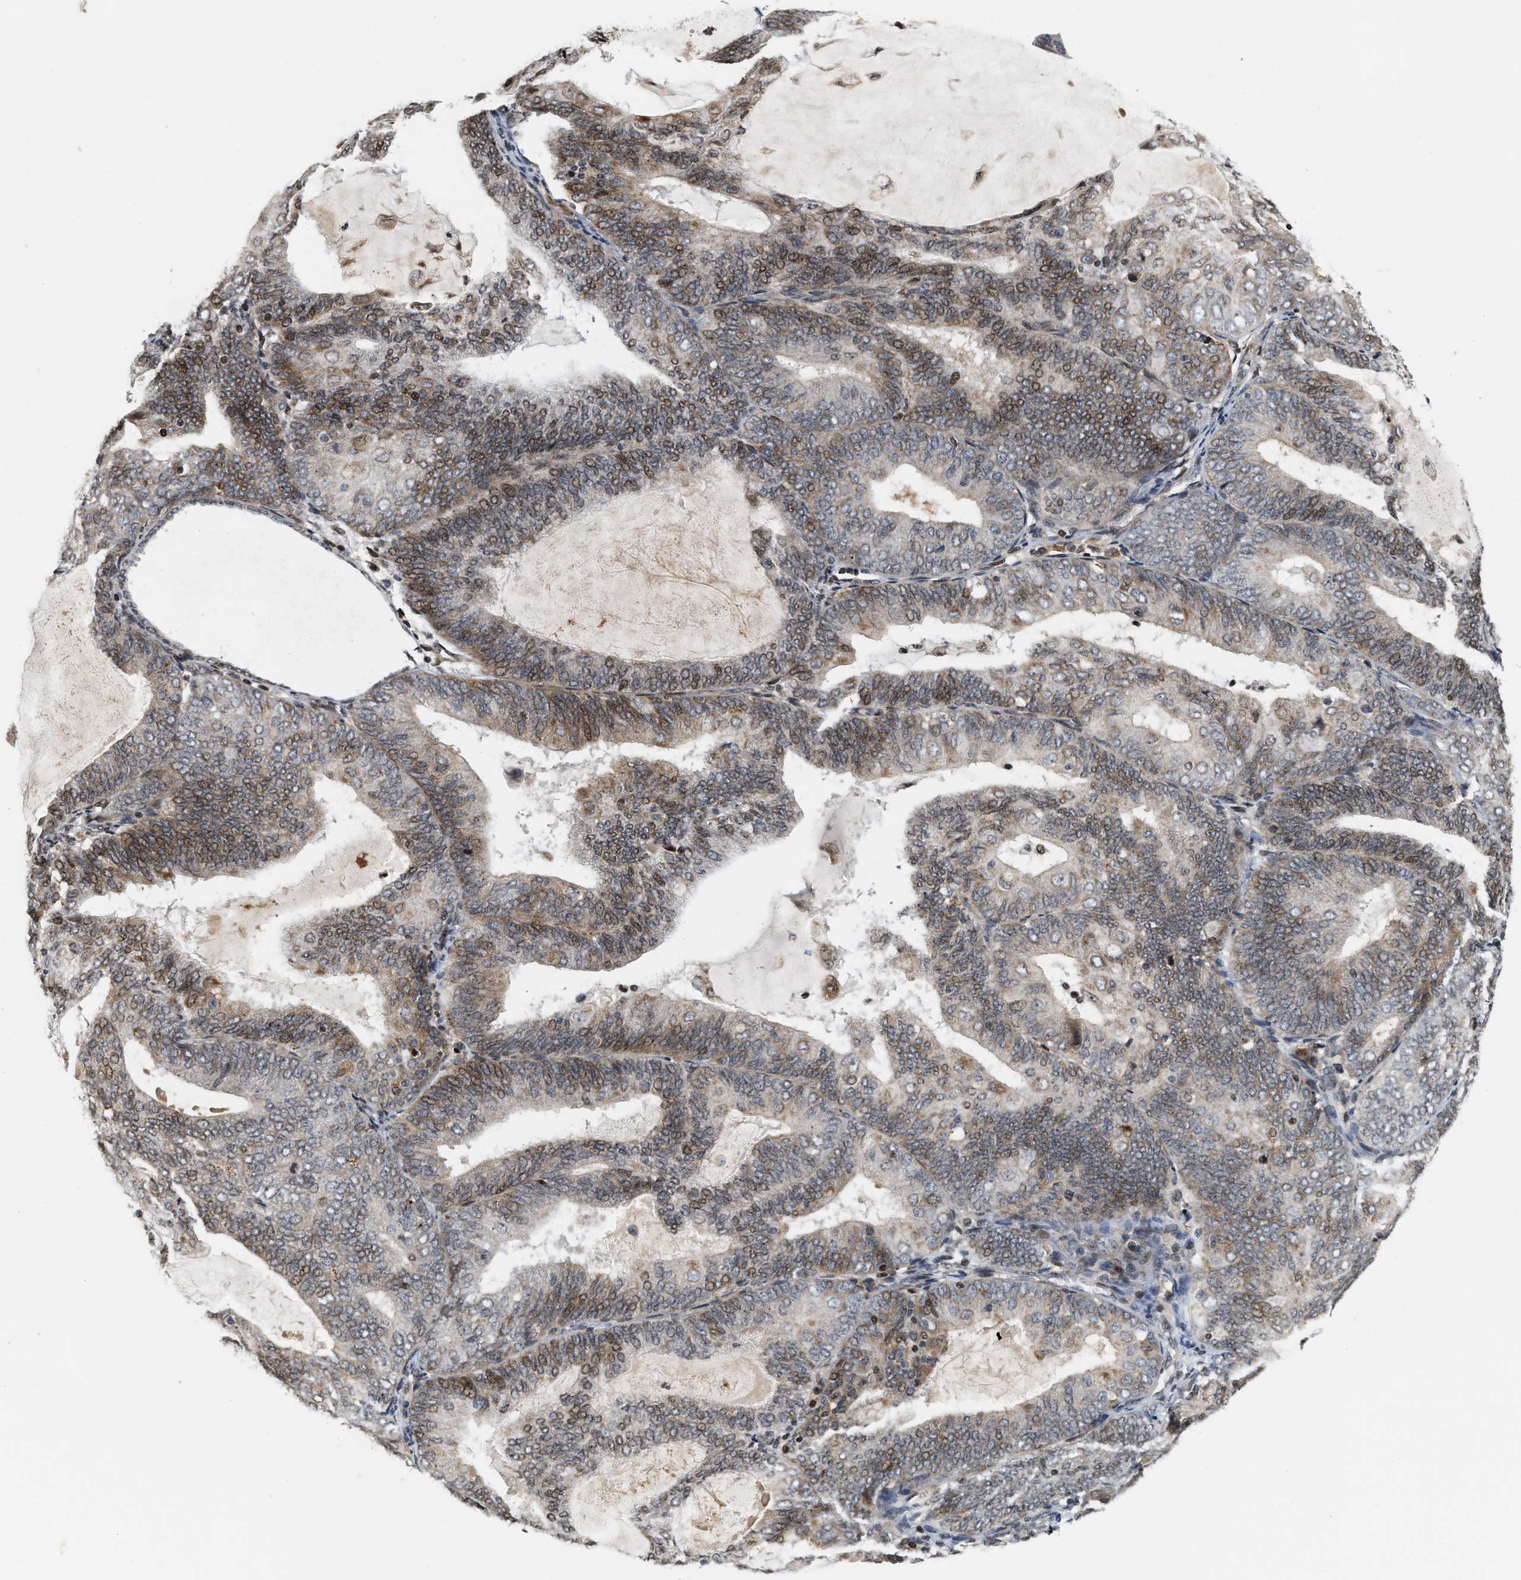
{"staining": {"intensity": "moderate", "quantity": ">75%", "location": "cytoplasmic/membranous"}, "tissue": "endometrial cancer", "cell_type": "Tumor cells", "image_type": "cancer", "snomed": [{"axis": "morphology", "description": "Adenocarcinoma, NOS"}, {"axis": "topography", "description": "Endometrium"}], "caption": "This histopathology image displays immunohistochemistry (IHC) staining of endometrial cancer, with medium moderate cytoplasmic/membranous positivity in about >75% of tumor cells.", "gene": "PDZD2", "patient": {"sex": "female", "age": 81}}